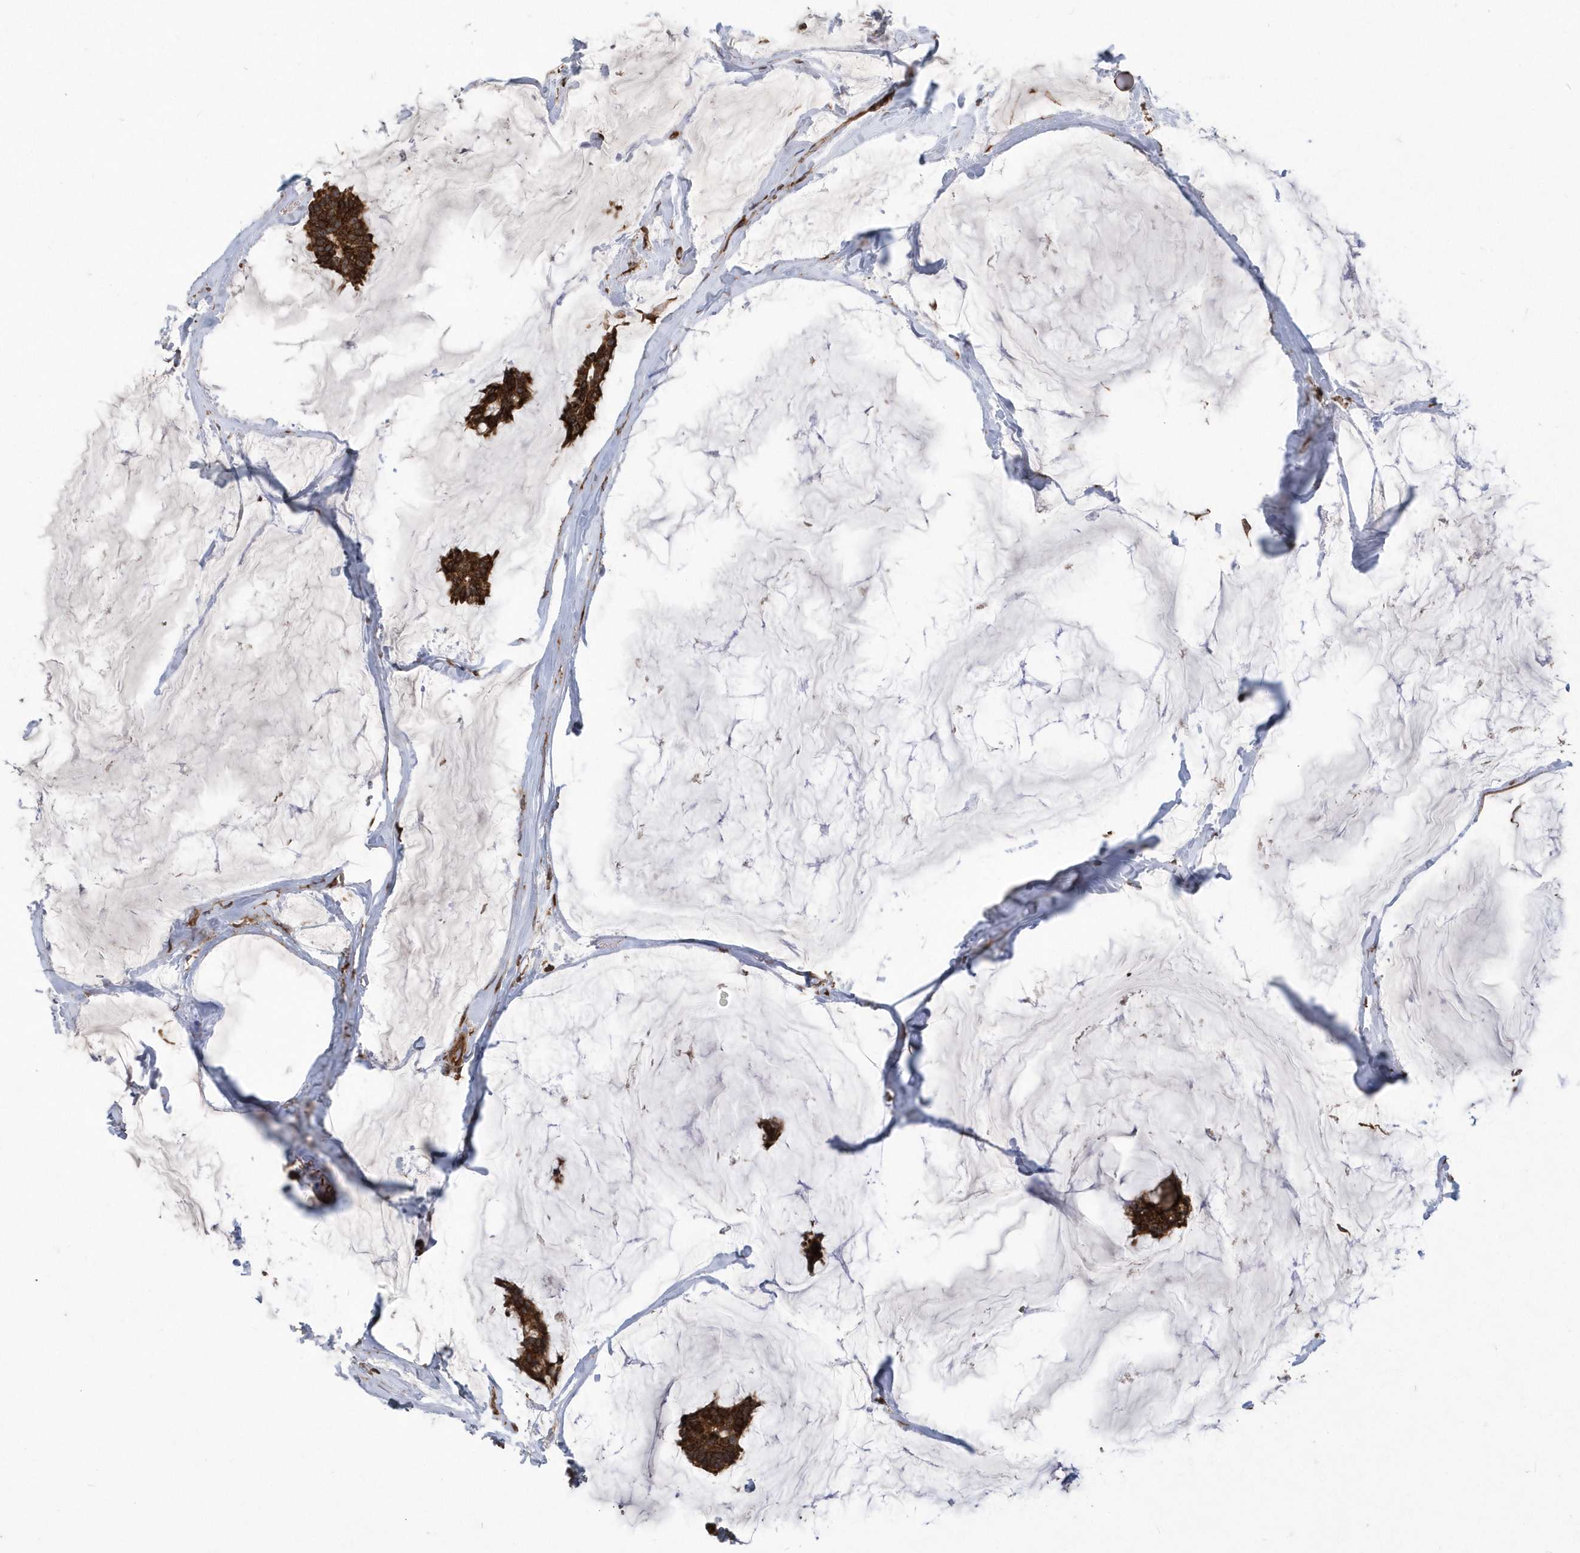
{"staining": {"intensity": "strong", "quantity": ">75%", "location": "cytoplasmic/membranous"}, "tissue": "breast cancer", "cell_type": "Tumor cells", "image_type": "cancer", "snomed": [{"axis": "morphology", "description": "Duct carcinoma"}, {"axis": "topography", "description": "Breast"}], "caption": "Breast infiltrating ductal carcinoma stained with a brown dye reveals strong cytoplasmic/membranous positive staining in approximately >75% of tumor cells.", "gene": "WASHC5", "patient": {"sex": "female", "age": 93}}